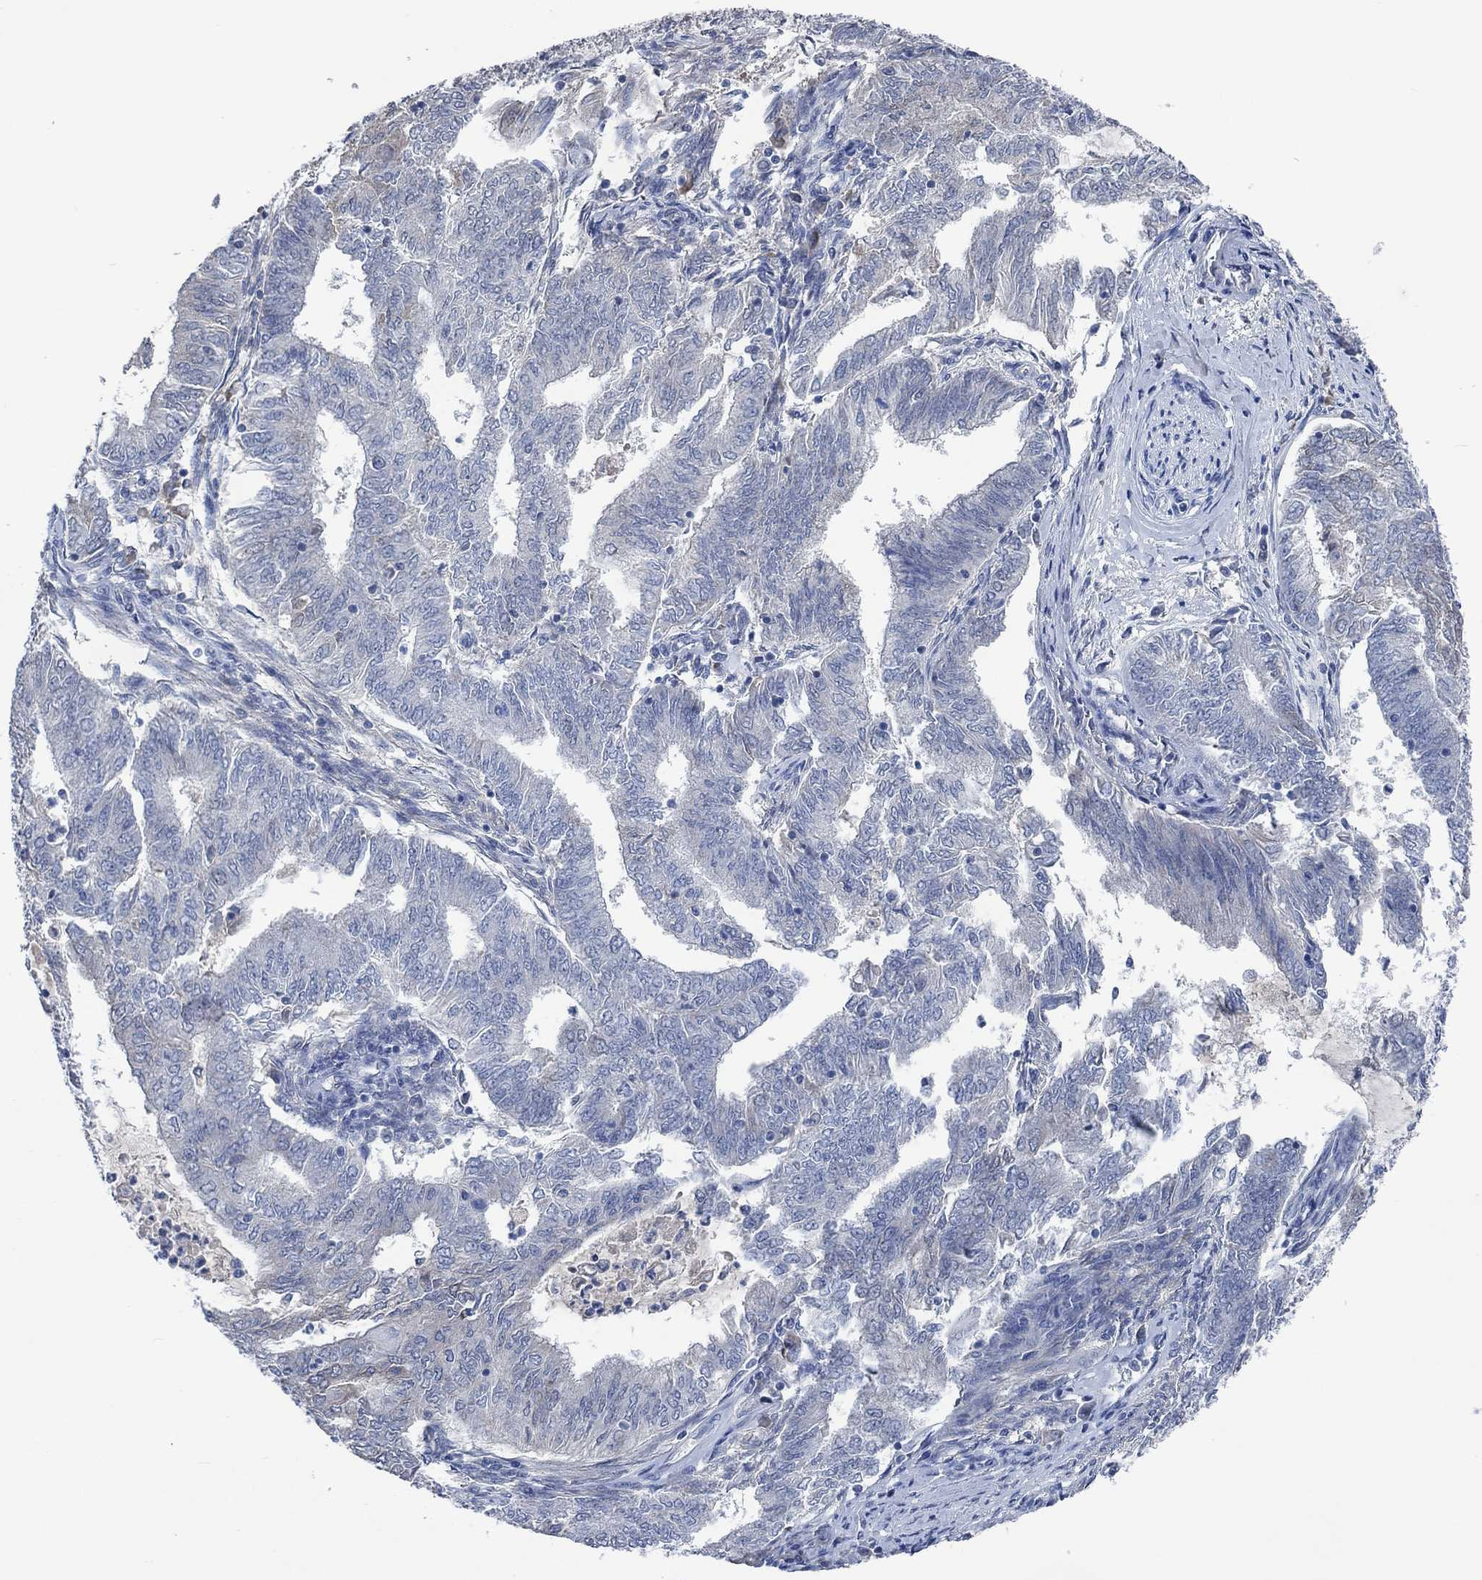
{"staining": {"intensity": "negative", "quantity": "none", "location": "none"}, "tissue": "endometrial cancer", "cell_type": "Tumor cells", "image_type": "cancer", "snomed": [{"axis": "morphology", "description": "Adenocarcinoma, NOS"}, {"axis": "topography", "description": "Endometrium"}], "caption": "A high-resolution photomicrograph shows immunohistochemistry (IHC) staining of endometrial cancer (adenocarcinoma), which reveals no significant staining in tumor cells.", "gene": "OBSCN", "patient": {"sex": "female", "age": 62}}